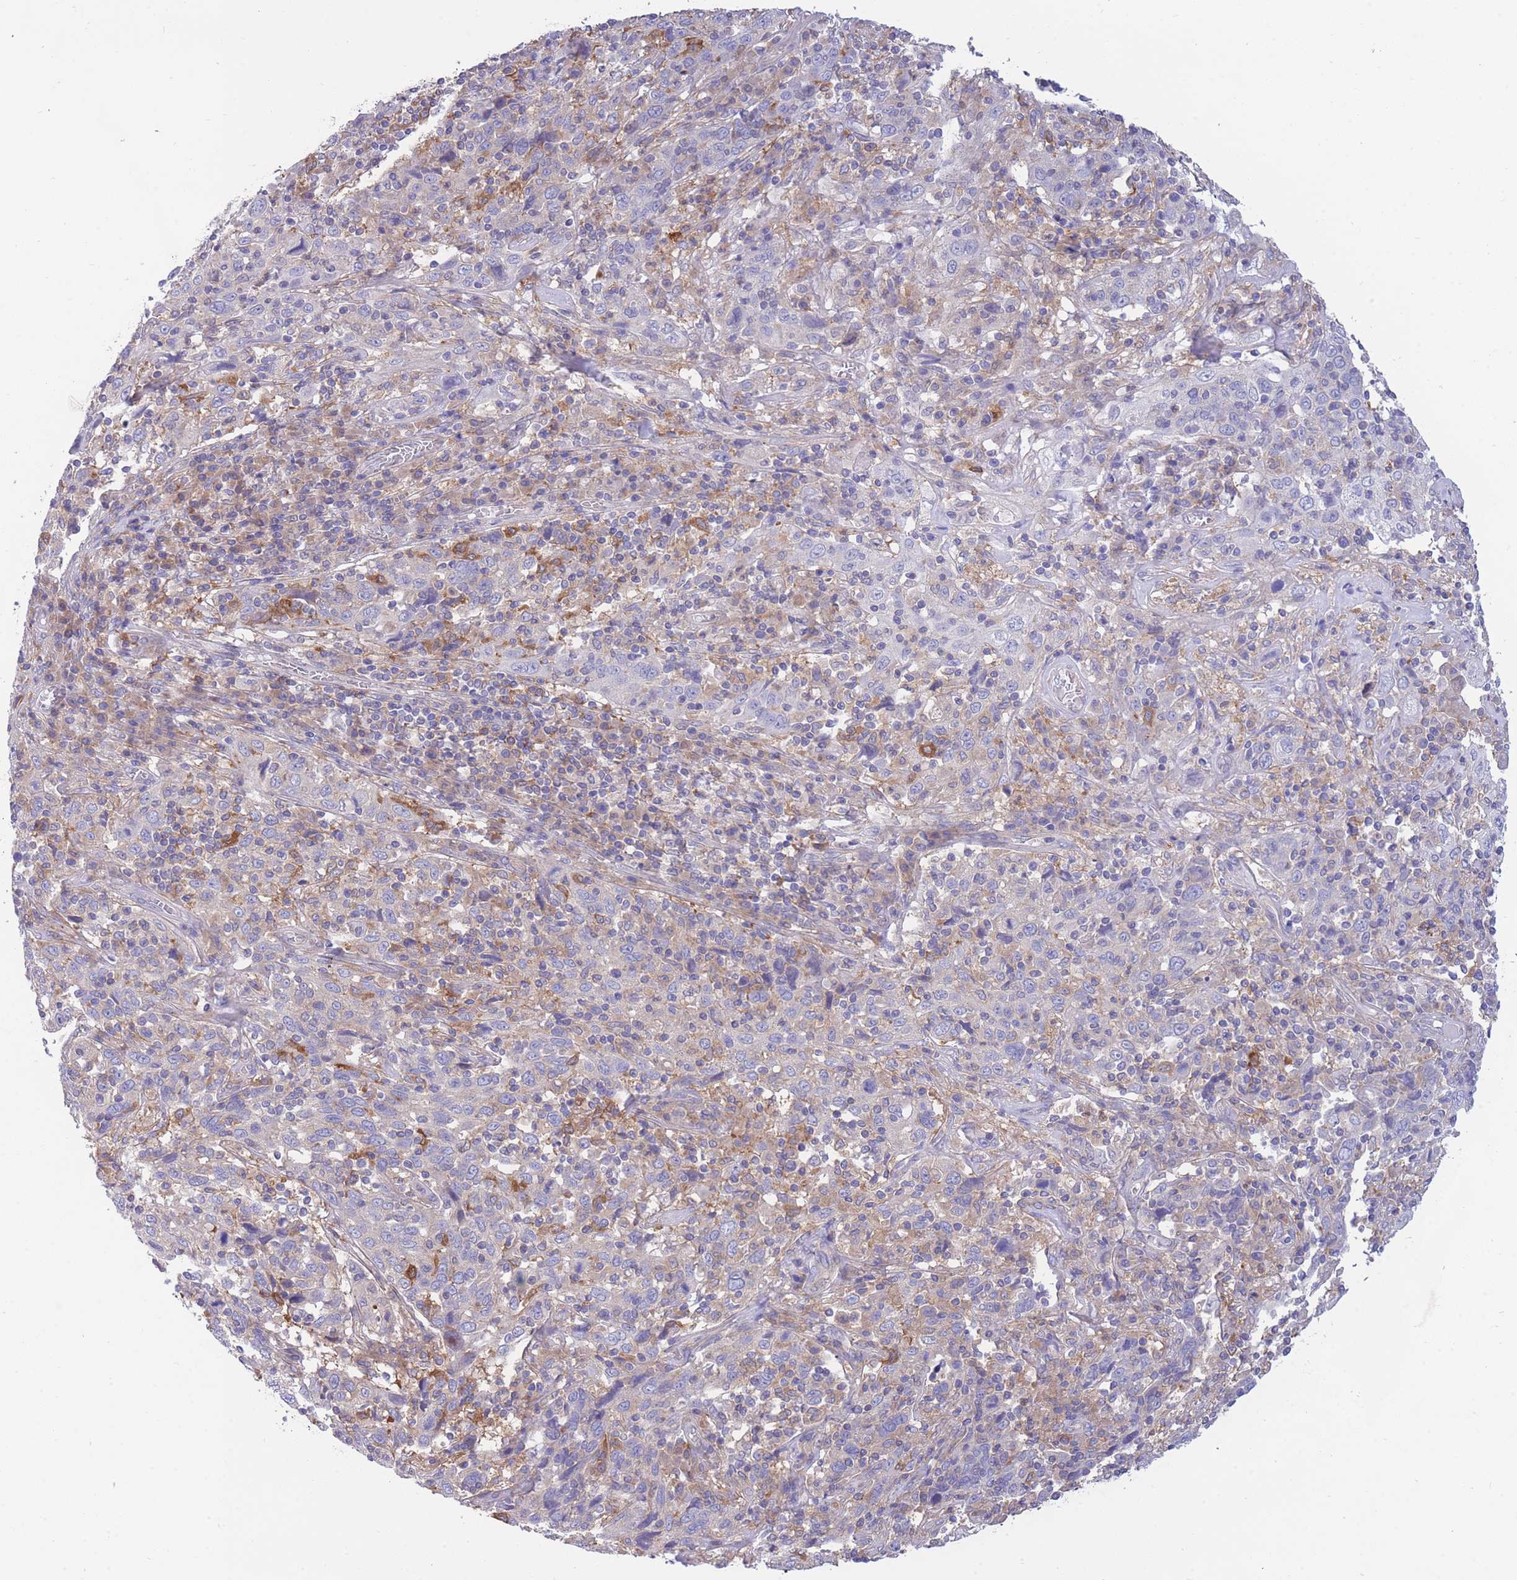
{"staining": {"intensity": "negative", "quantity": "none", "location": "none"}, "tissue": "cervical cancer", "cell_type": "Tumor cells", "image_type": "cancer", "snomed": [{"axis": "morphology", "description": "Squamous cell carcinoma, NOS"}, {"axis": "topography", "description": "Cervix"}], "caption": "The image shows no significant staining in tumor cells of cervical squamous cell carcinoma. Brightfield microscopy of IHC stained with DAB (brown) and hematoxylin (blue), captured at high magnification.", "gene": "NAMPT", "patient": {"sex": "female", "age": 46}}